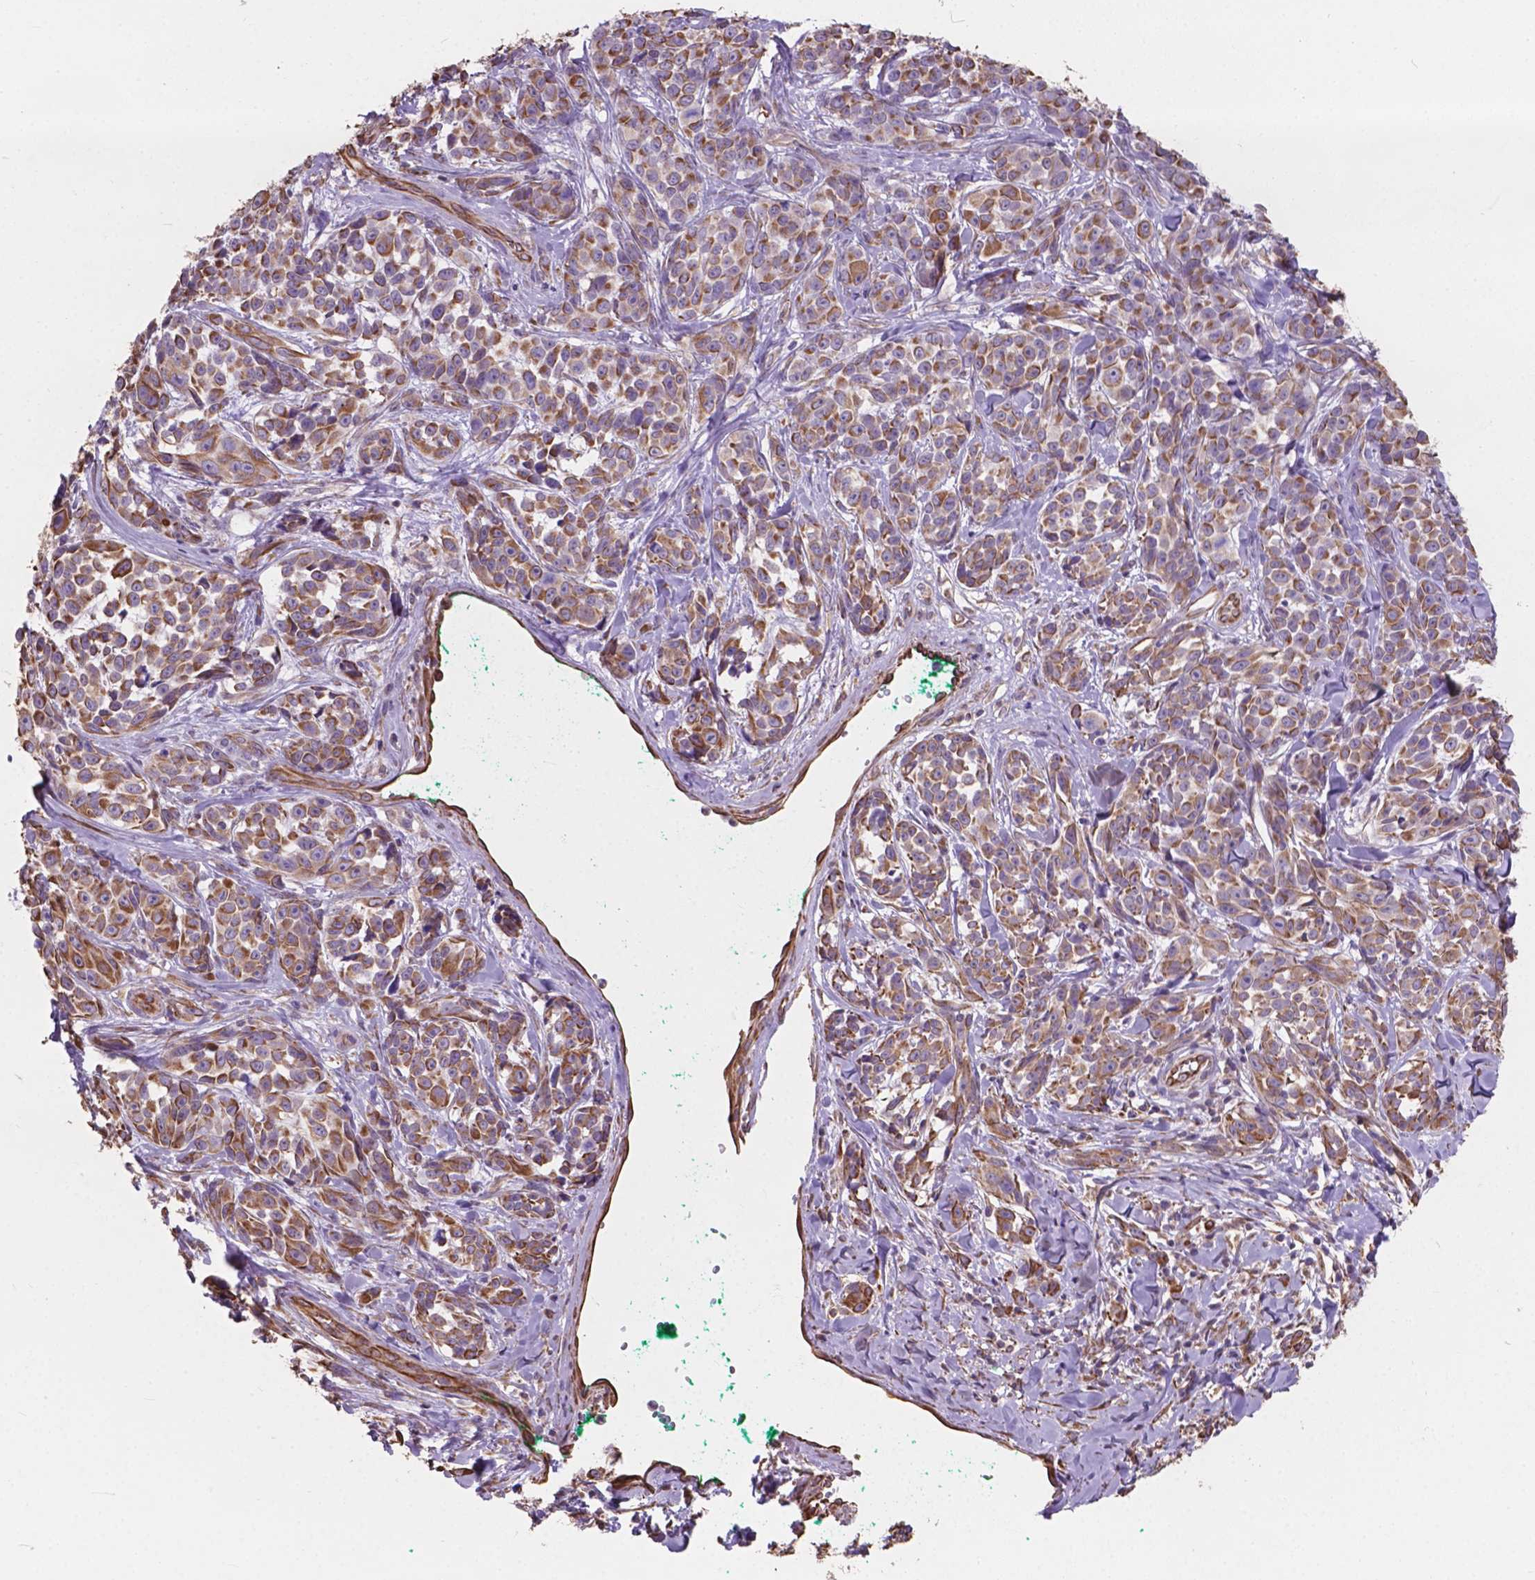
{"staining": {"intensity": "moderate", "quantity": ">75%", "location": "cytoplasmic/membranous"}, "tissue": "melanoma", "cell_type": "Tumor cells", "image_type": "cancer", "snomed": [{"axis": "morphology", "description": "Malignant melanoma, NOS"}, {"axis": "topography", "description": "Skin"}], "caption": "This histopathology image exhibits melanoma stained with immunohistochemistry to label a protein in brown. The cytoplasmic/membranous of tumor cells show moderate positivity for the protein. Nuclei are counter-stained blue.", "gene": "AMOT", "patient": {"sex": "female", "age": 88}}